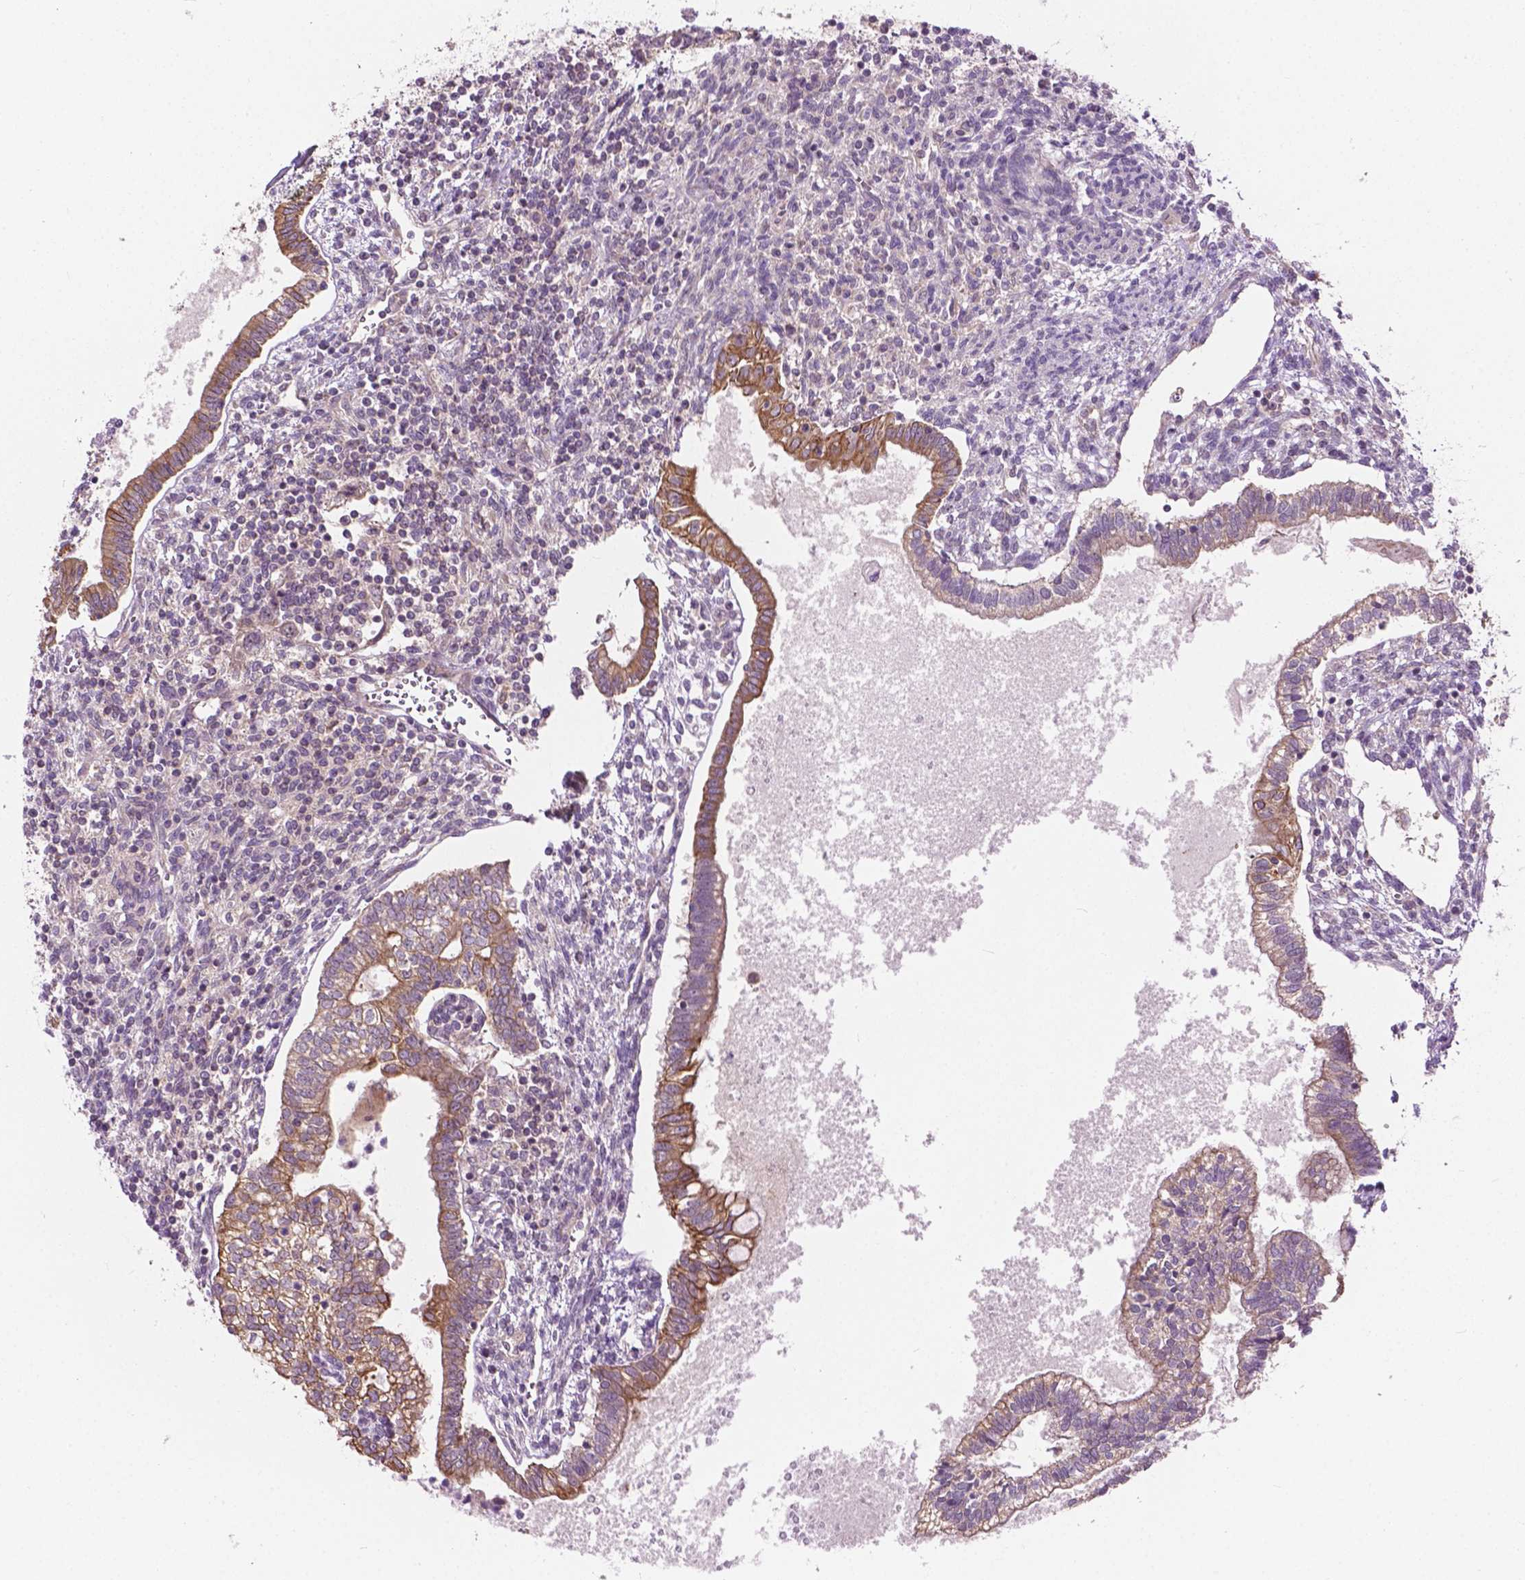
{"staining": {"intensity": "moderate", "quantity": "25%-75%", "location": "cytoplasmic/membranous"}, "tissue": "testis cancer", "cell_type": "Tumor cells", "image_type": "cancer", "snomed": [{"axis": "morphology", "description": "Carcinoma, Embryonal, NOS"}, {"axis": "topography", "description": "Testis"}], "caption": "Protein expression analysis of human embryonal carcinoma (testis) reveals moderate cytoplasmic/membranous positivity in about 25%-75% of tumor cells.", "gene": "MZT1", "patient": {"sex": "male", "age": 37}}